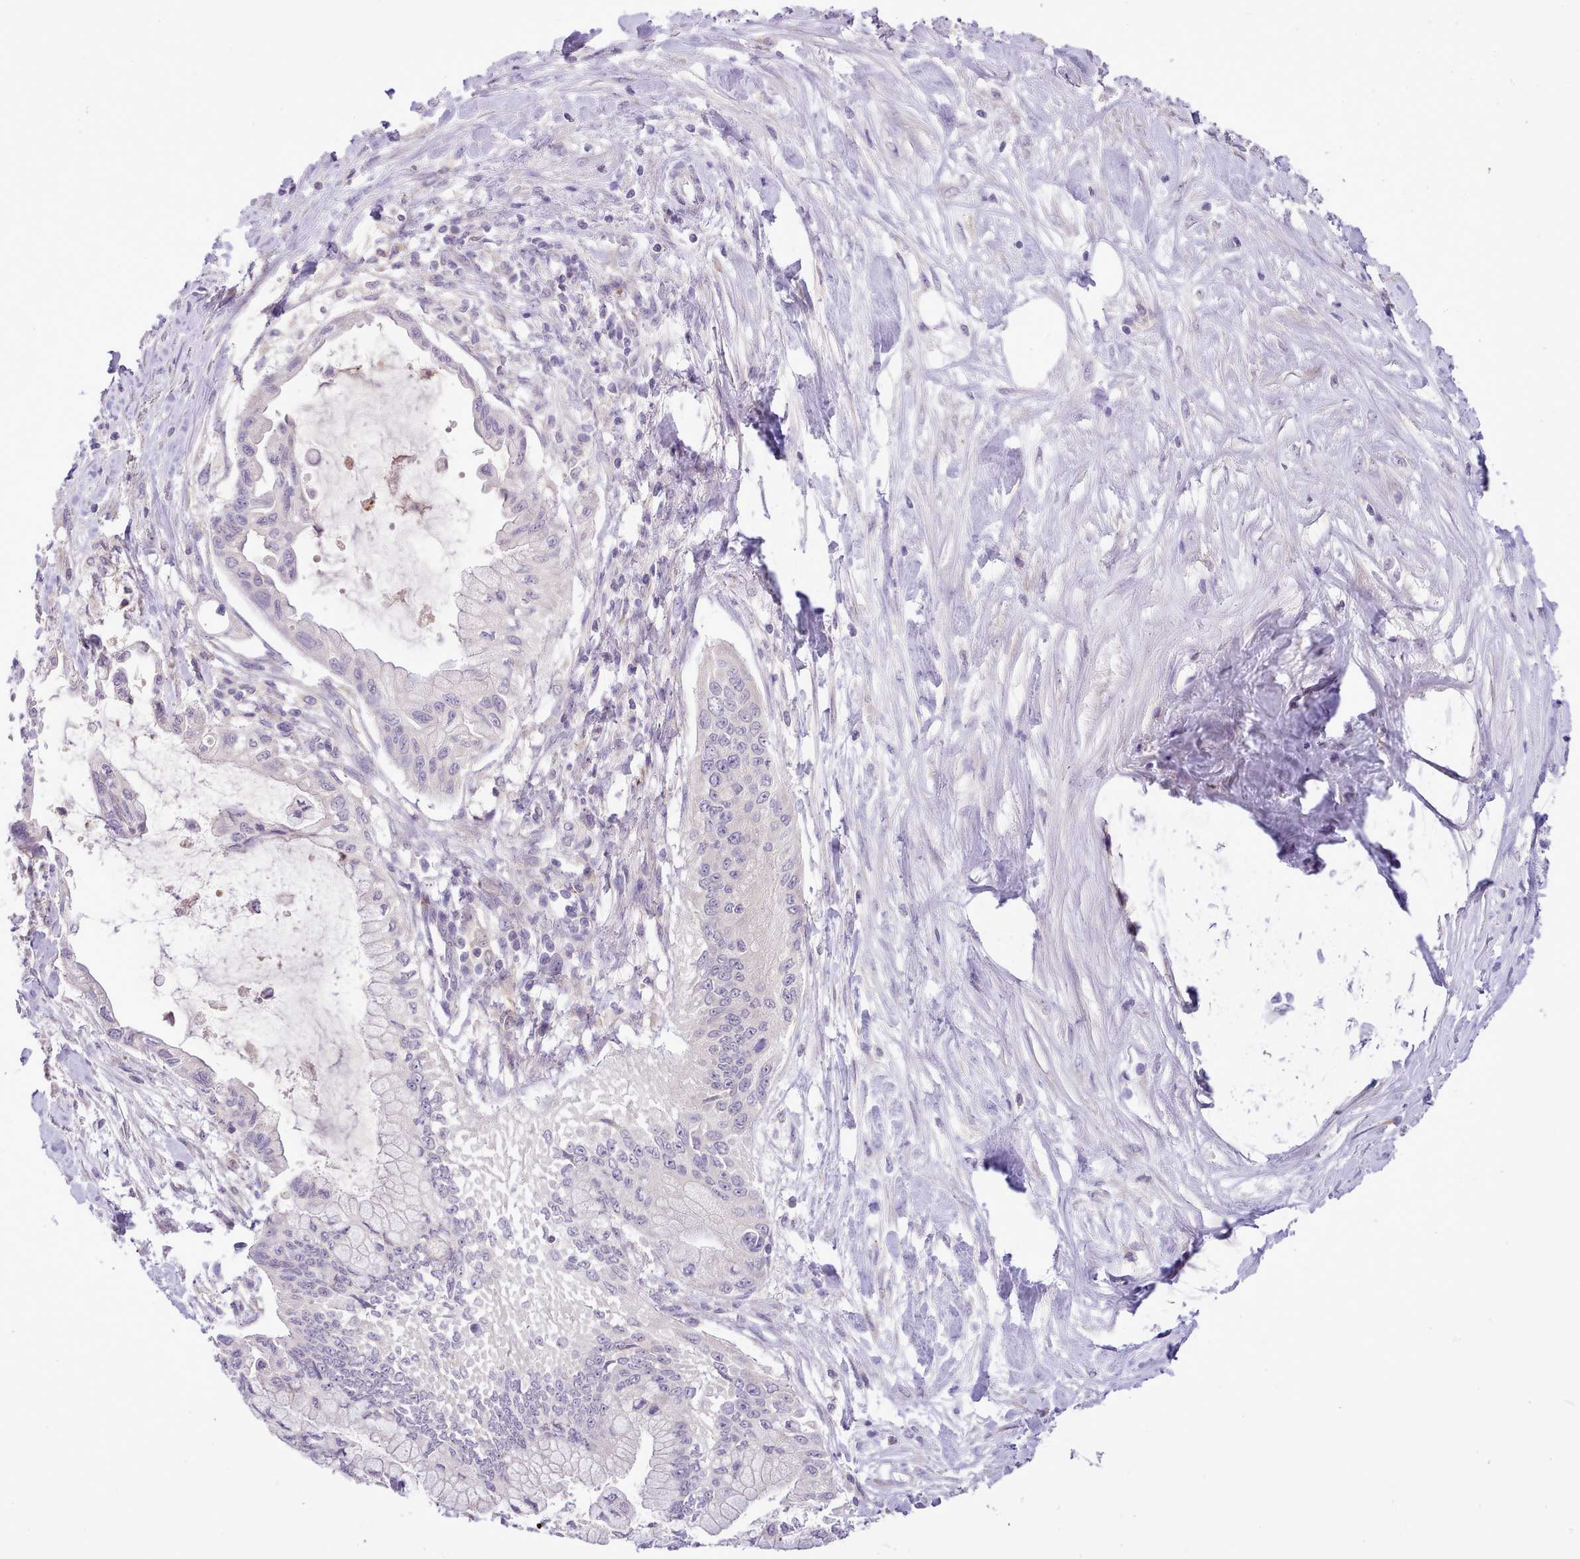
{"staining": {"intensity": "negative", "quantity": "none", "location": "none"}, "tissue": "pancreatic cancer", "cell_type": "Tumor cells", "image_type": "cancer", "snomed": [{"axis": "morphology", "description": "Adenocarcinoma, NOS"}, {"axis": "topography", "description": "Pancreas"}], "caption": "This photomicrograph is of pancreatic cancer stained with IHC to label a protein in brown with the nuclei are counter-stained blue. There is no staining in tumor cells.", "gene": "FAM83E", "patient": {"sex": "male", "age": 48}}